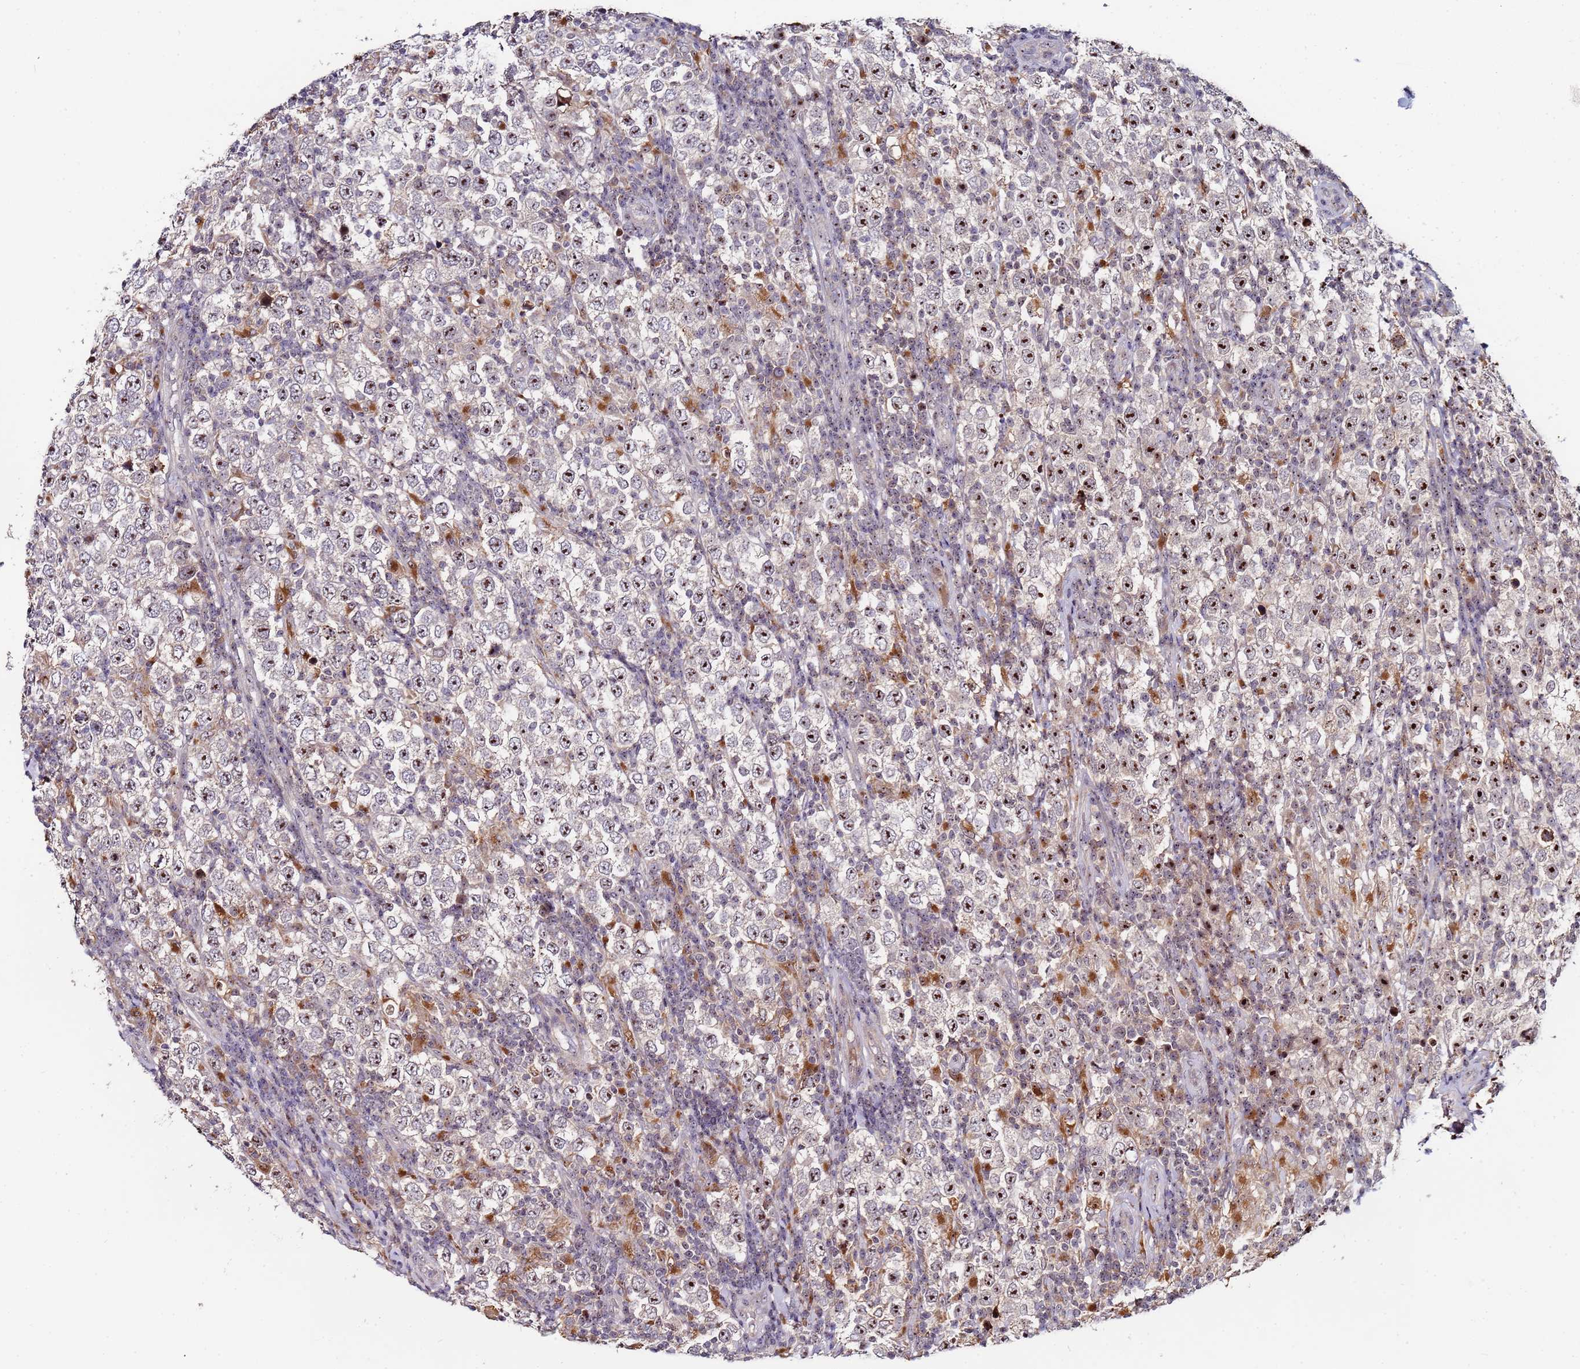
{"staining": {"intensity": "strong", "quantity": ">75%", "location": "nuclear"}, "tissue": "testis cancer", "cell_type": "Tumor cells", "image_type": "cancer", "snomed": [{"axis": "morphology", "description": "Normal tissue, NOS"}, {"axis": "morphology", "description": "Urothelial carcinoma, High grade"}, {"axis": "morphology", "description": "Seminoma, NOS"}, {"axis": "morphology", "description": "Carcinoma, Embryonal, NOS"}, {"axis": "topography", "description": "Urinary bladder"}, {"axis": "topography", "description": "Testis"}], "caption": "Immunohistochemical staining of human testis cancer demonstrates strong nuclear protein expression in about >75% of tumor cells.", "gene": "KRI1", "patient": {"sex": "male", "age": 41}}